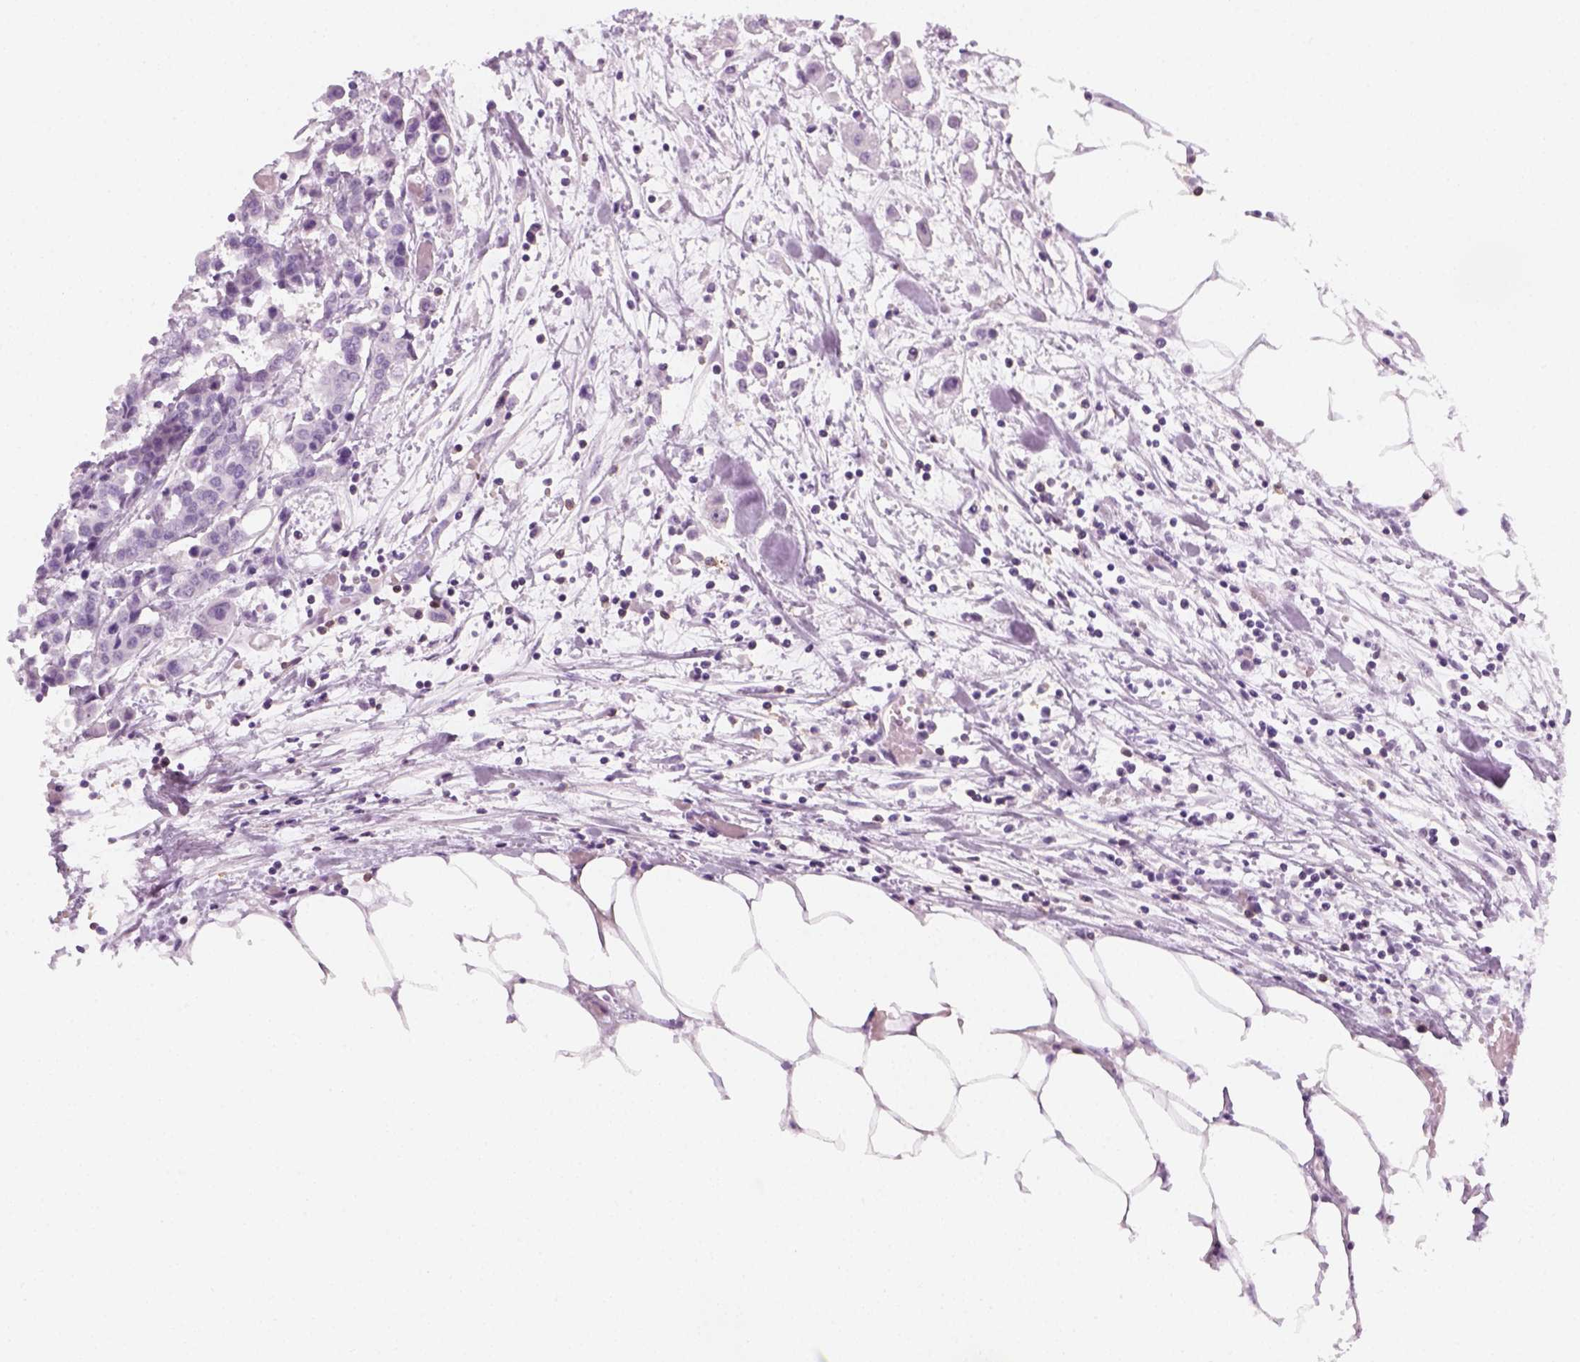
{"staining": {"intensity": "negative", "quantity": "none", "location": "none"}, "tissue": "carcinoid", "cell_type": "Tumor cells", "image_type": "cancer", "snomed": [{"axis": "morphology", "description": "Carcinoid, malignant, NOS"}, {"axis": "topography", "description": "Colon"}], "caption": "Carcinoid stained for a protein using immunohistochemistry shows no positivity tumor cells.", "gene": "AQP3", "patient": {"sex": "male", "age": 81}}